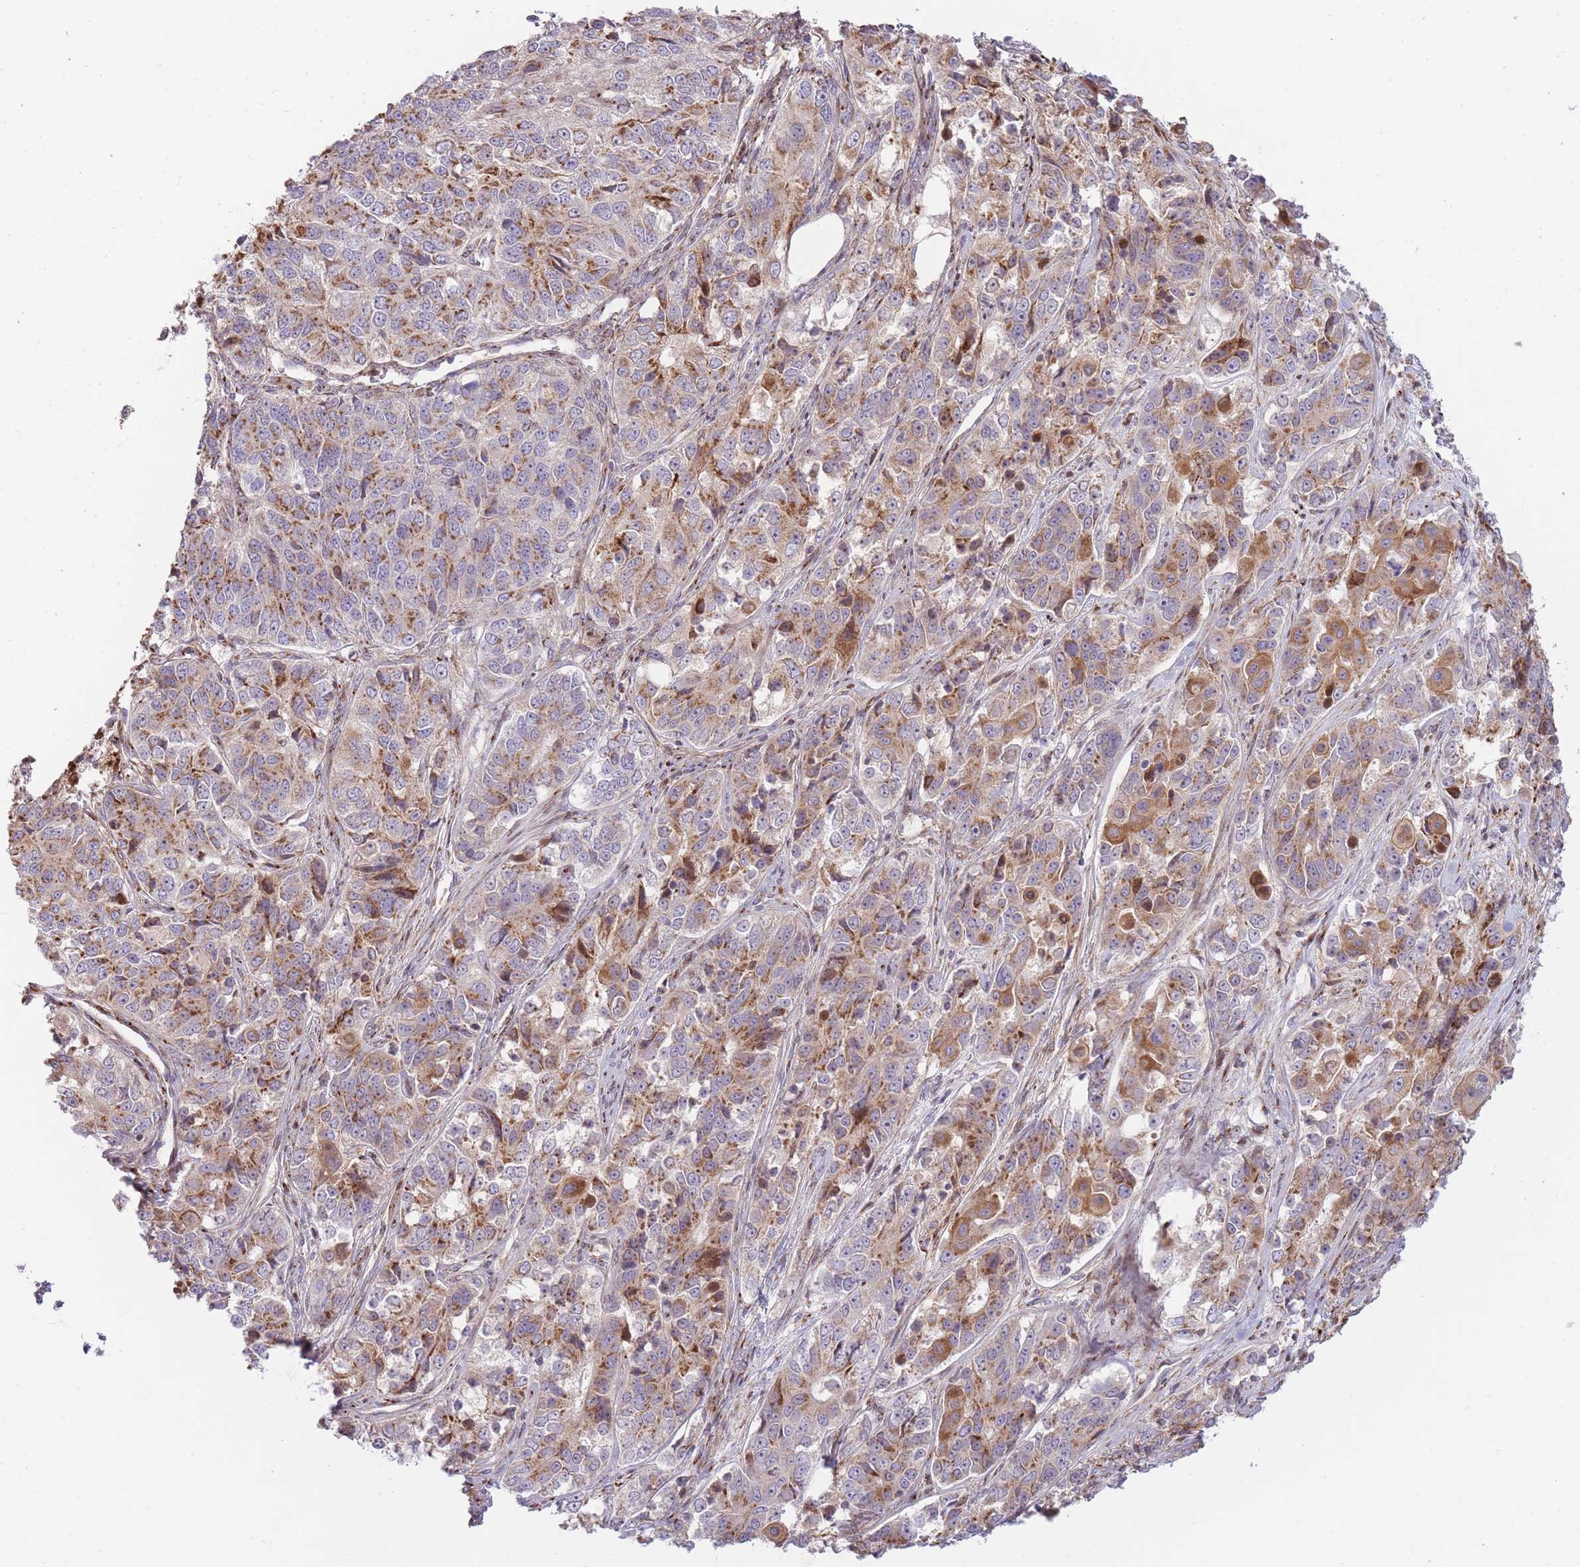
{"staining": {"intensity": "moderate", "quantity": ">75%", "location": "cytoplasmic/membranous"}, "tissue": "ovarian cancer", "cell_type": "Tumor cells", "image_type": "cancer", "snomed": [{"axis": "morphology", "description": "Carcinoma, endometroid"}, {"axis": "topography", "description": "Ovary"}], "caption": "DAB immunohistochemical staining of ovarian cancer (endometroid carcinoma) reveals moderate cytoplasmic/membranous protein expression in about >75% of tumor cells.", "gene": "PPP3R2", "patient": {"sex": "female", "age": 51}}